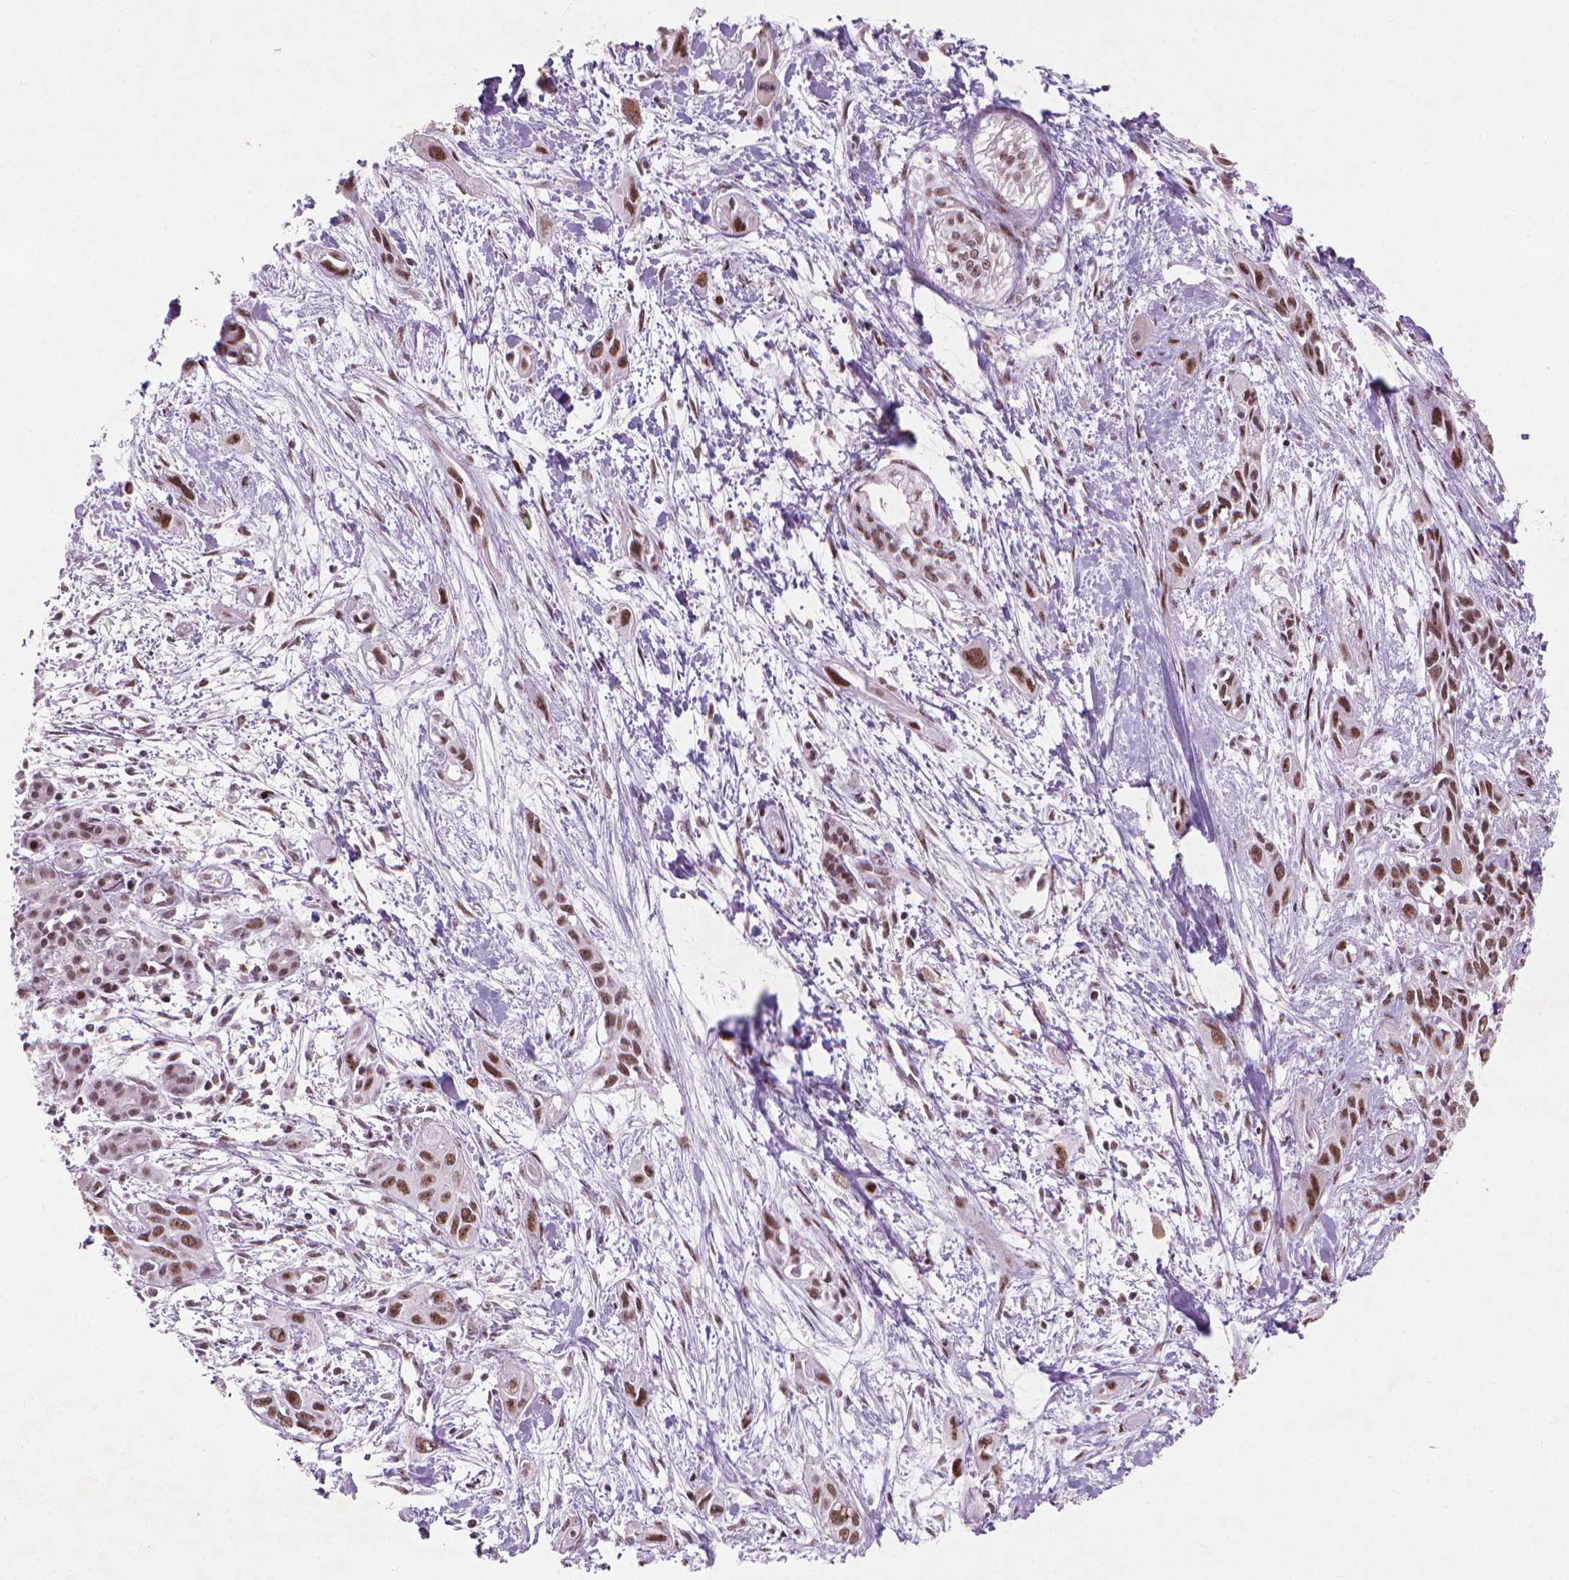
{"staining": {"intensity": "moderate", "quantity": ">75%", "location": "nuclear"}, "tissue": "pancreatic cancer", "cell_type": "Tumor cells", "image_type": "cancer", "snomed": [{"axis": "morphology", "description": "Adenocarcinoma, NOS"}, {"axis": "topography", "description": "Pancreas"}], "caption": "Brown immunohistochemical staining in human pancreatic adenocarcinoma displays moderate nuclear staining in approximately >75% of tumor cells. (Brightfield microscopy of DAB IHC at high magnification).", "gene": "HES7", "patient": {"sex": "female", "age": 55}}